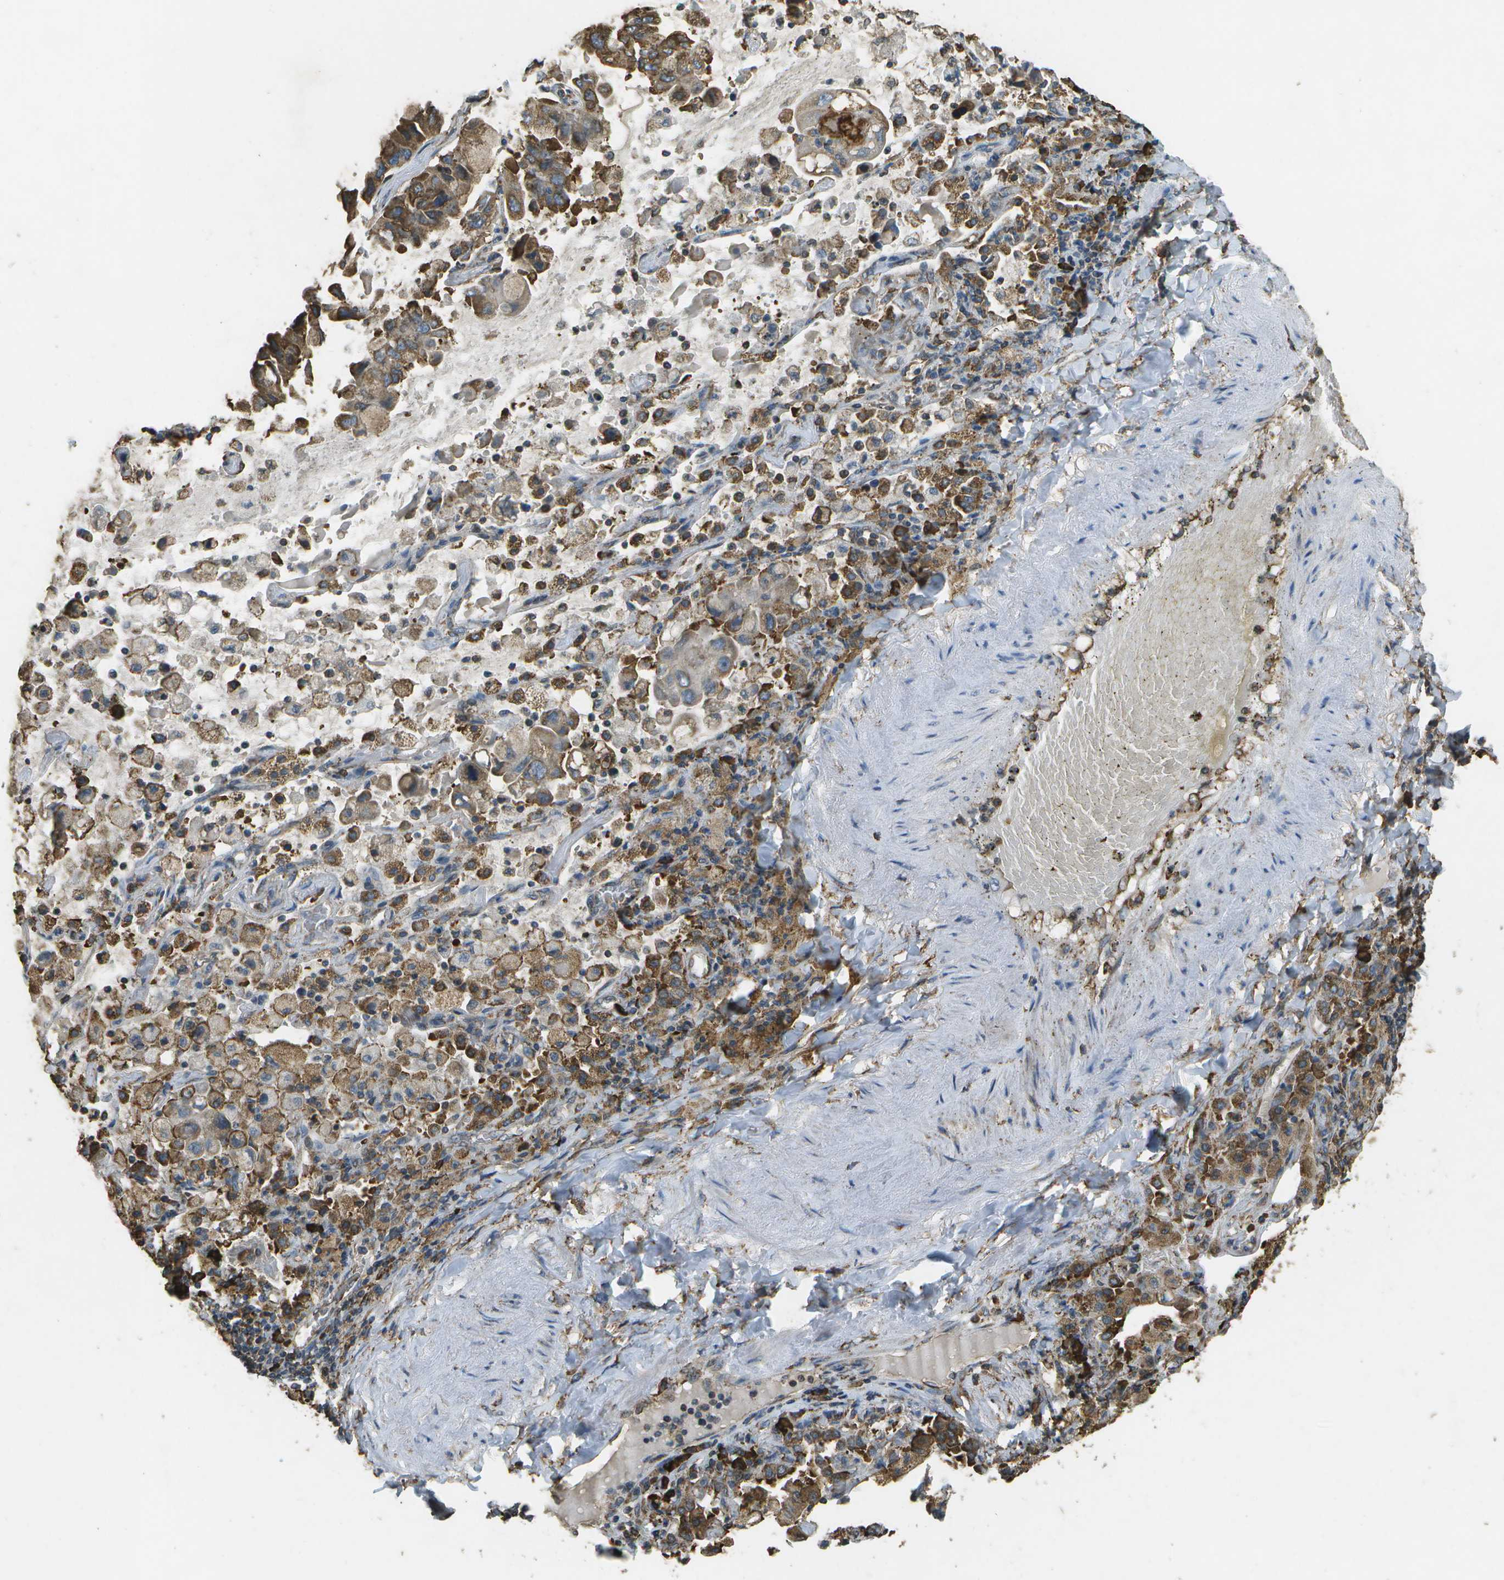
{"staining": {"intensity": "moderate", "quantity": ">75%", "location": "cytoplasmic/membranous"}, "tissue": "lung cancer", "cell_type": "Tumor cells", "image_type": "cancer", "snomed": [{"axis": "morphology", "description": "Adenocarcinoma, NOS"}, {"axis": "topography", "description": "Lung"}], "caption": "A brown stain shows moderate cytoplasmic/membranous staining of a protein in lung cancer (adenocarcinoma) tumor cells. (brown staining indicates protein expression, while blue staining denotes nuclei).", "gene": "PDIA4", "patient": {"sex": "male", "age": 64}}